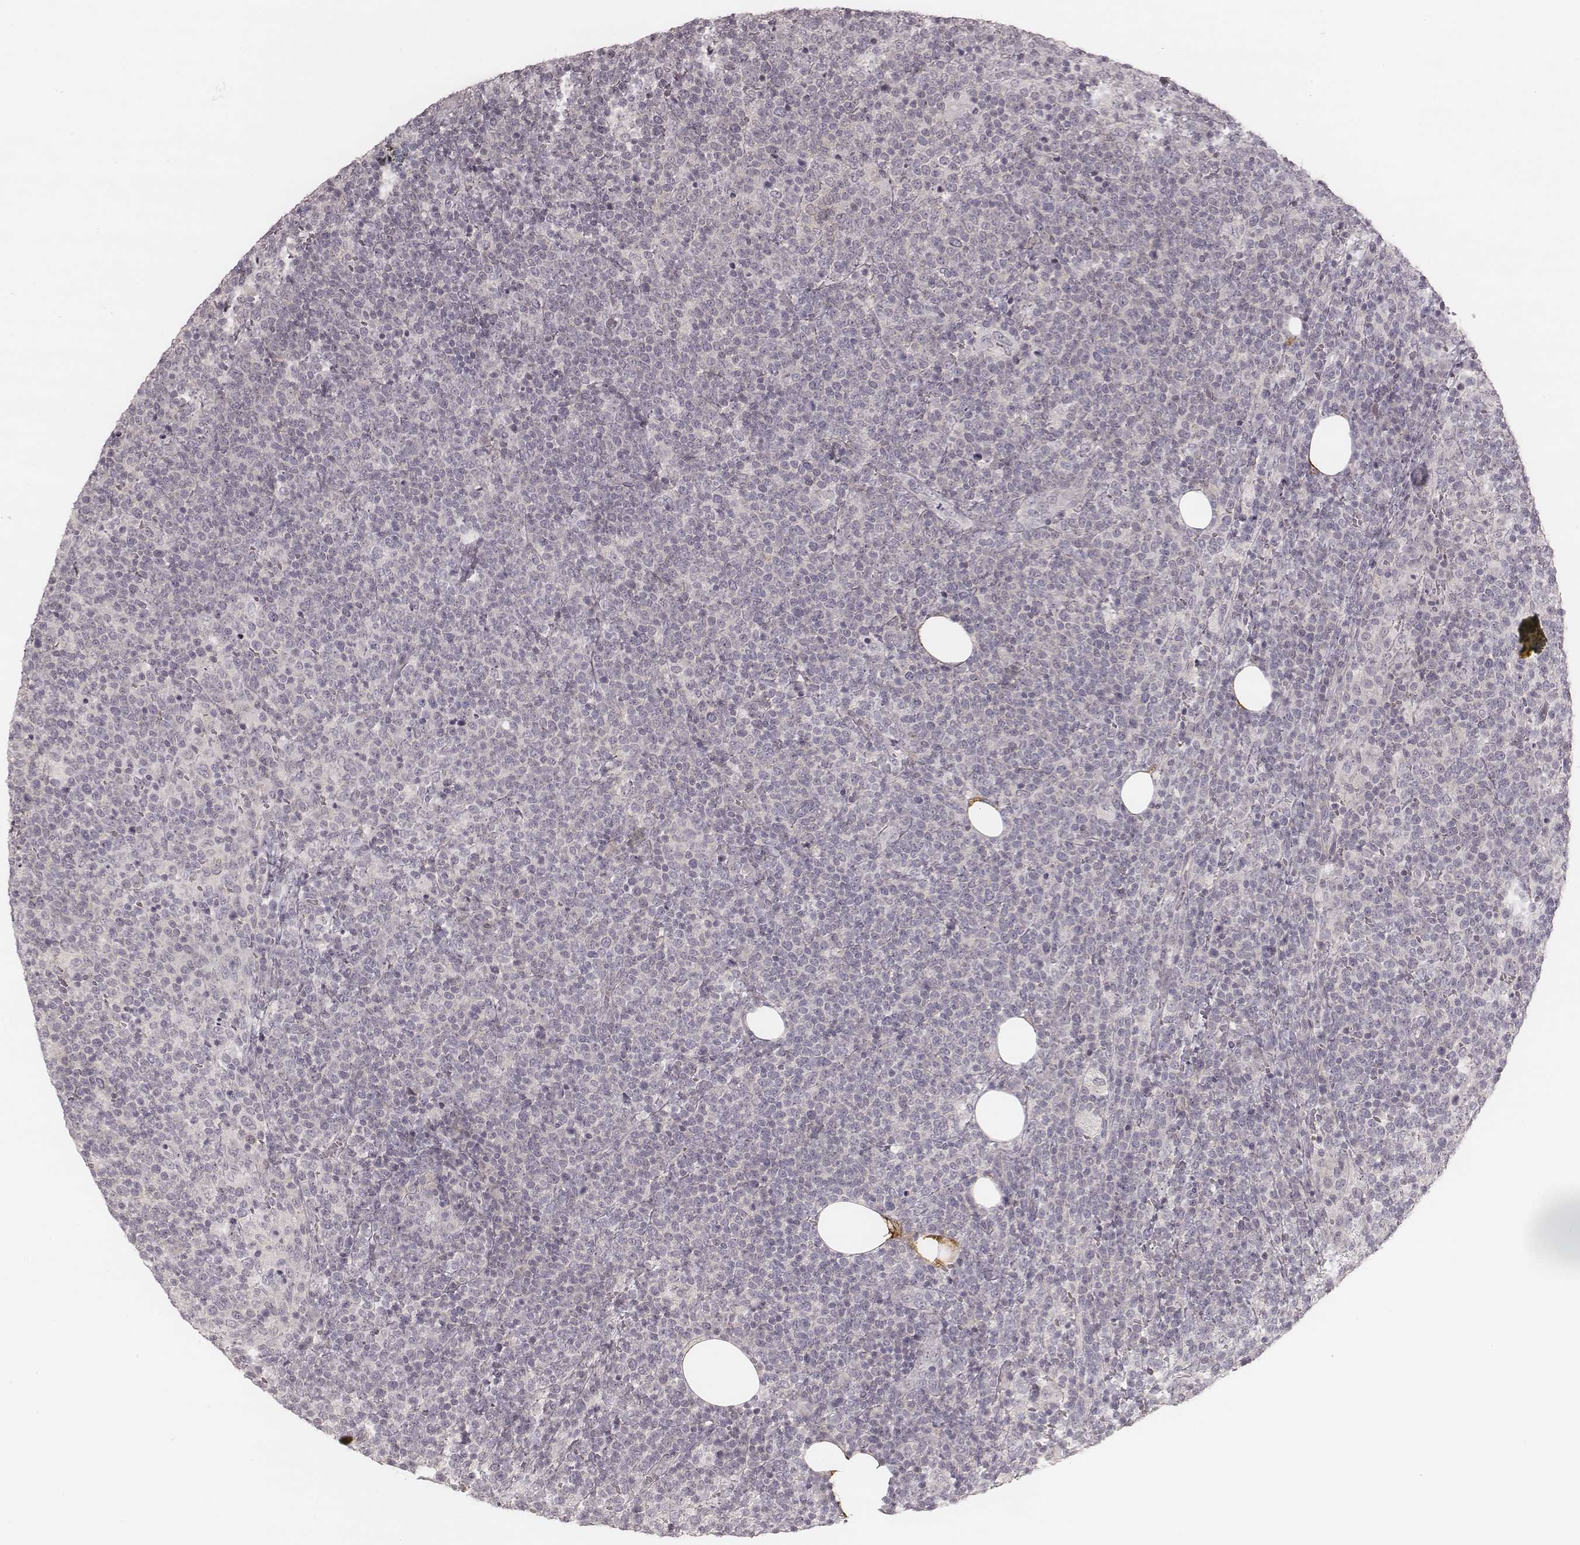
{"staining": {"intensity": "negative", "quantity": "none", "location": "none"}, "tissue": "lymphoma", "cell_type": "Tumor cells", "image_type": "cancer", "snomed": [{"axis": "morphology", "description": "Malignant lymphoma, non-Hodgkin's type, High grade"}, {"axis": "topography", "description": "Lymph node"}], "caption": "There is no significant positivity in tumor cells of lymphoma.", "gene": "ACACB", "patient": {"sex": "male", "age": 61}}